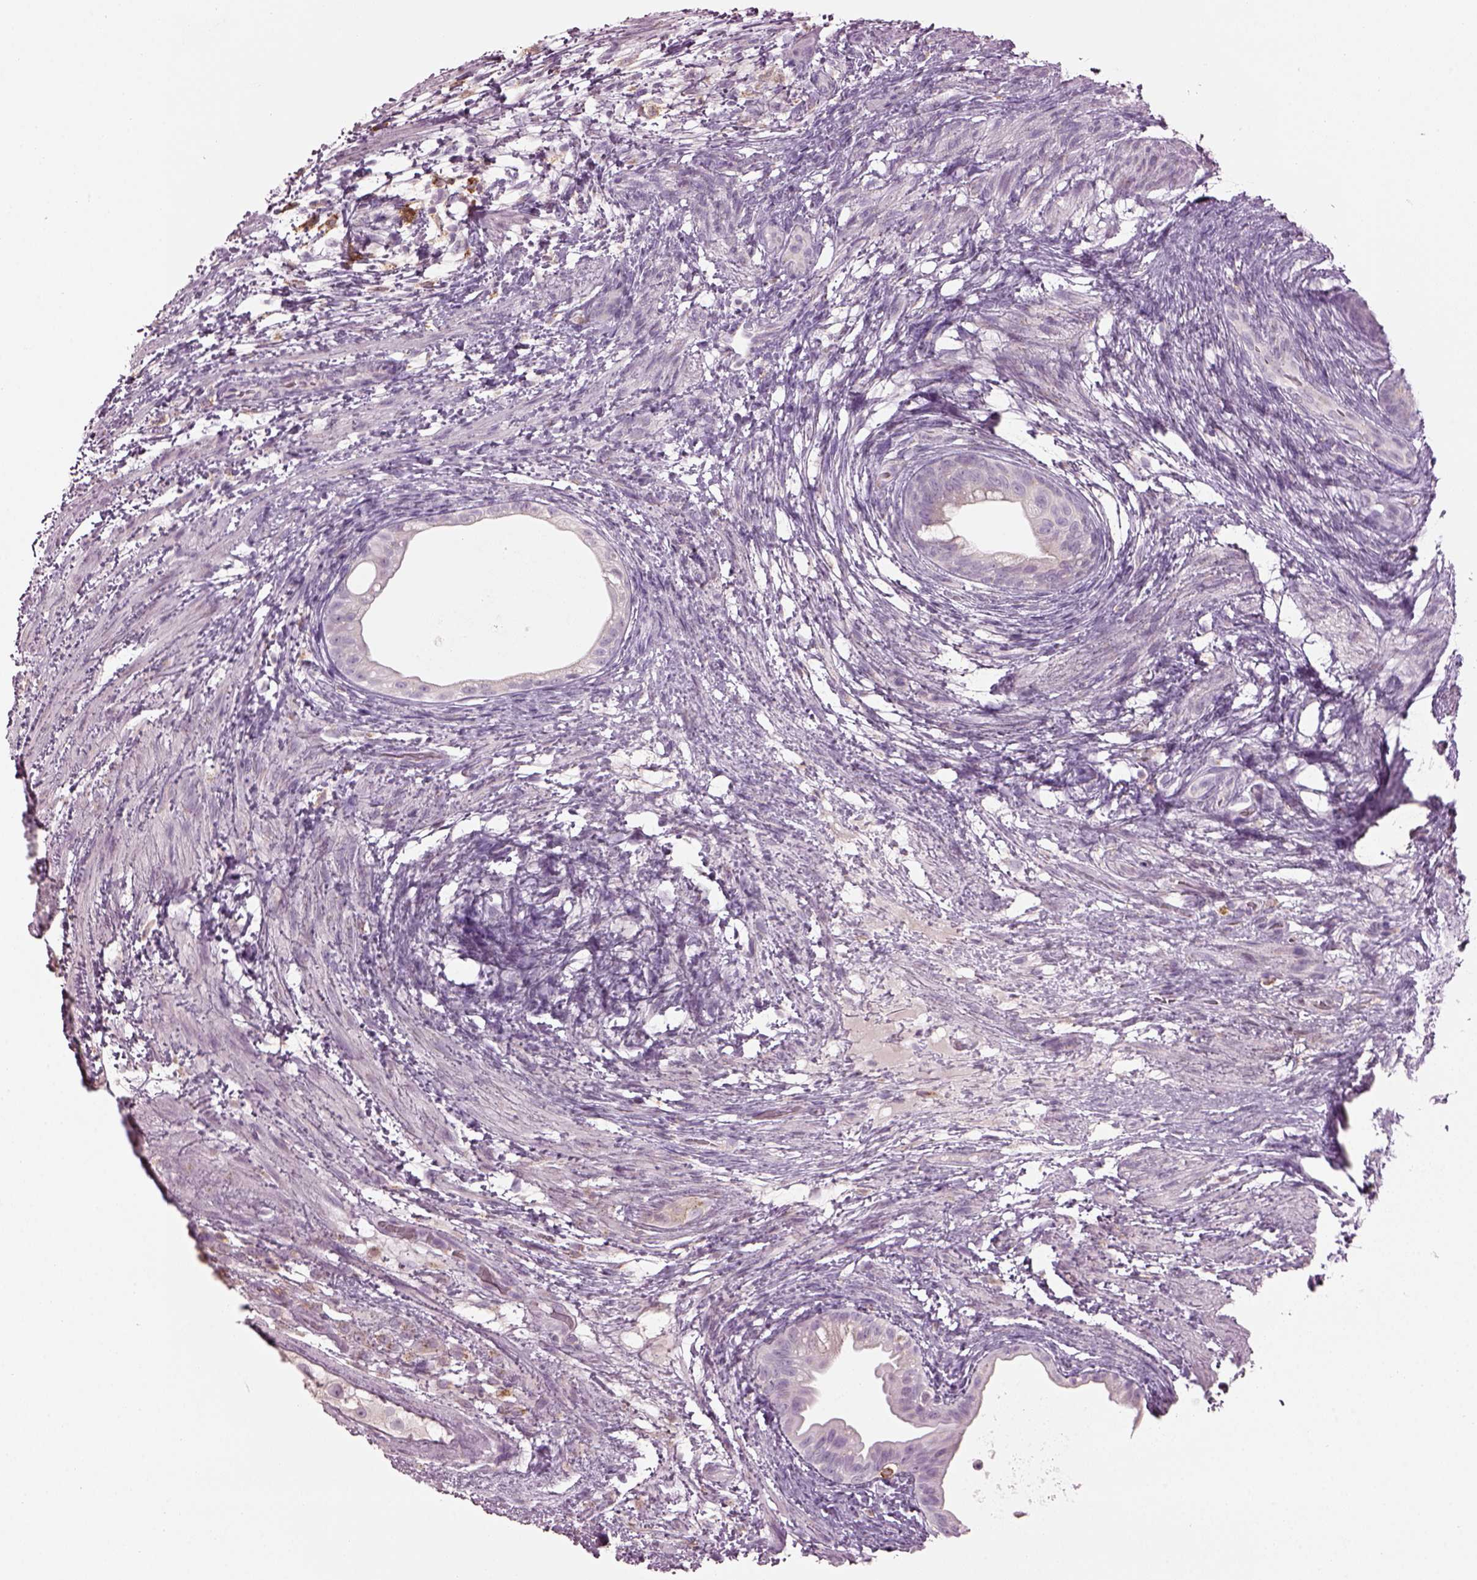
{"staining": {"intensity": "negative", "quantity": "none", "location": "none"}, "tissue": "testis cancer", "cell_type": "Tumor cells", "image_type": "cancer", "snomed": [{"axis": "morphology", "description": "Carcinoma, Embryonal, NOS"}, {"axis": "topography", "description": "Testis"}], "caption": "An immunohistochemistry (IHC) image of testis embryonal carcinoma is shown. There is no staining in tumor cells of testis embryonal carcinoma.", "gene": "TMEM231", "patient": {"sex": "male", "age": 24}}